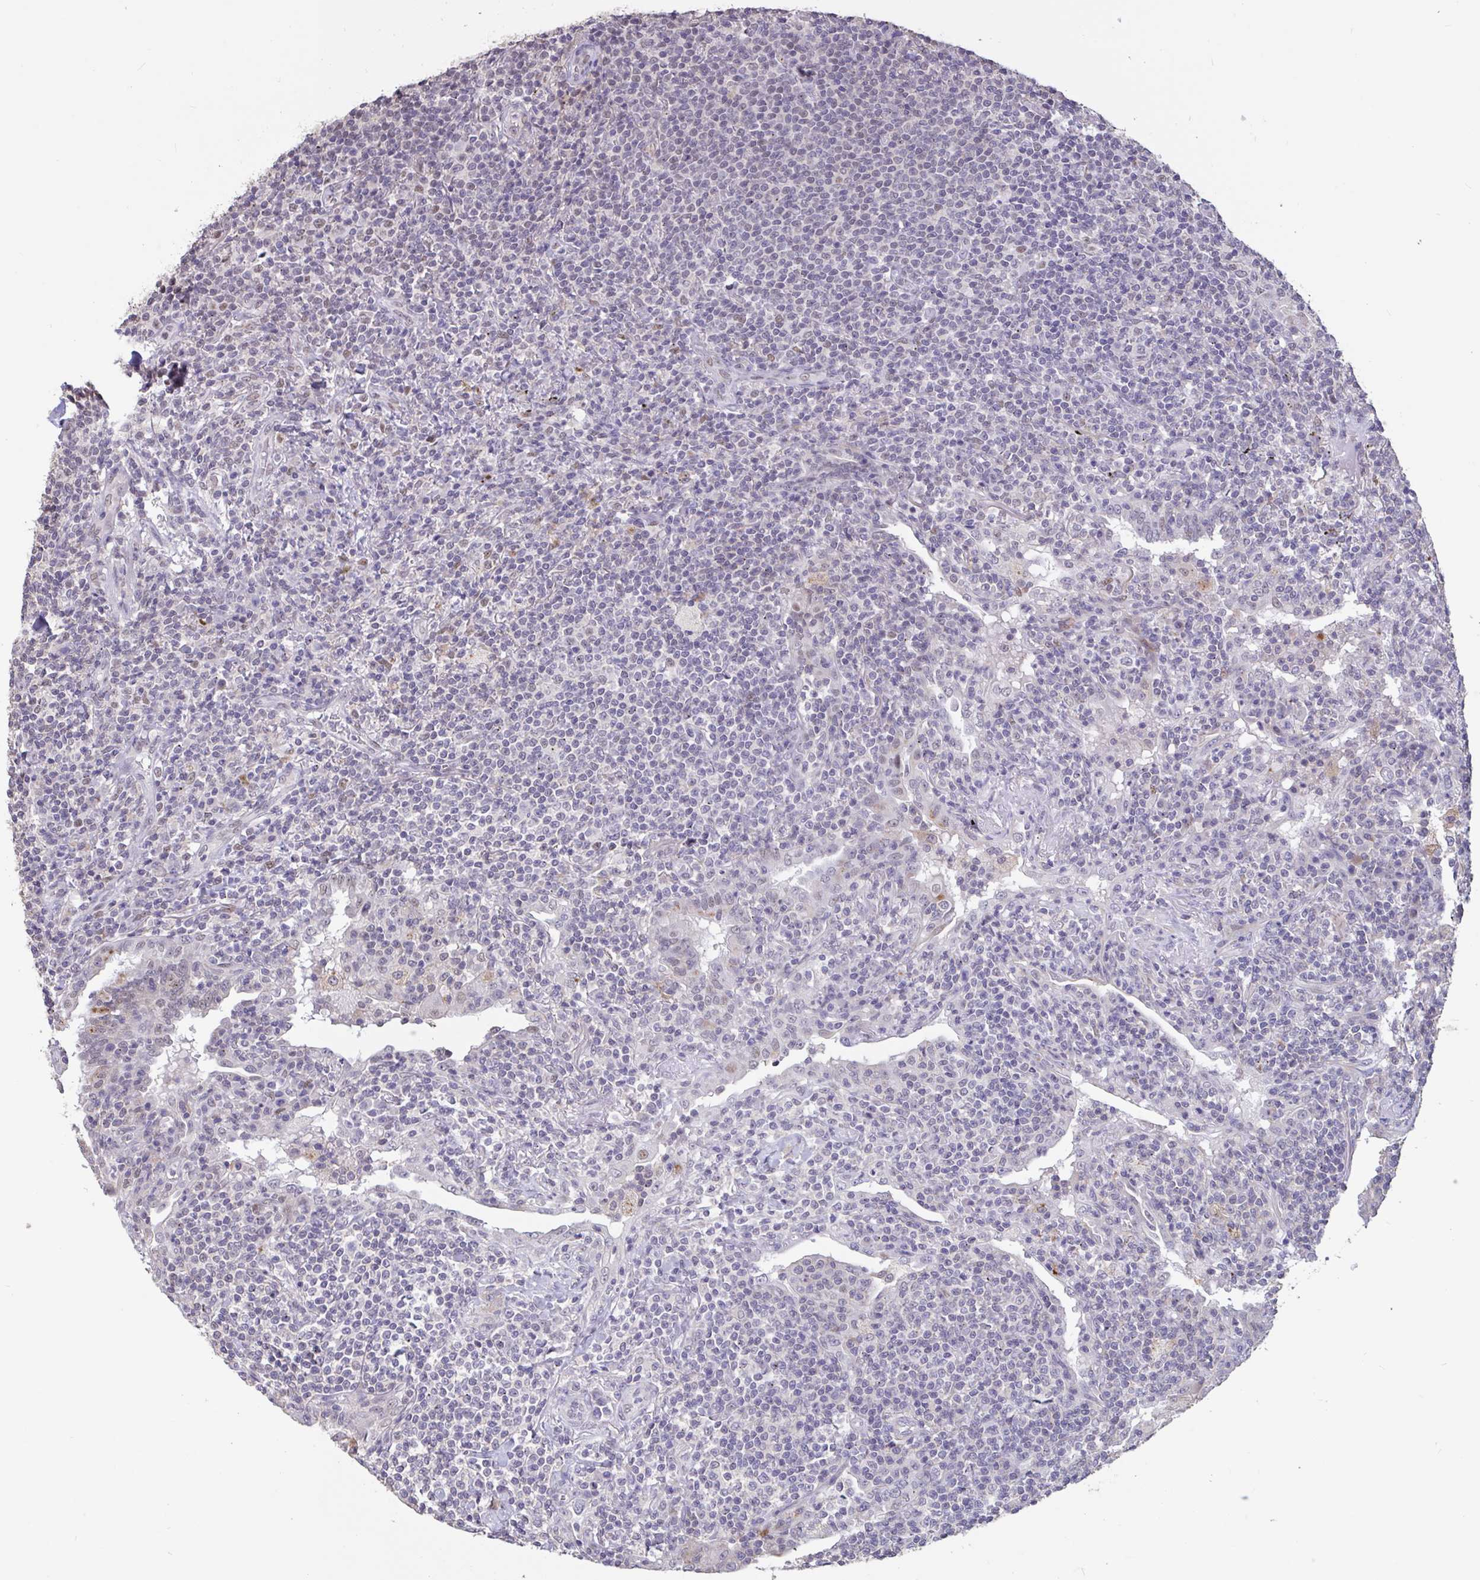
{"staining": {"intensity": "negative", "quantity": "none", "location": "none"}, "tissue": "lymphoma", "cell_type": "Tumor cells", "image_type": "cancer", "snomed": [{"axis": "morphology", "description": "Malignant lymphoma, non-Hodgkin's type, Low grade"}, {"axis": "topography", "description": "Lung"}], "caption": "Immunohistochemistry histopathology image of human lymphoma stained for a protein (brown), which reveals no positivity in tumor cells.", "gene": "DDX39A", "patient": {"sex": "female", "age": 71}}